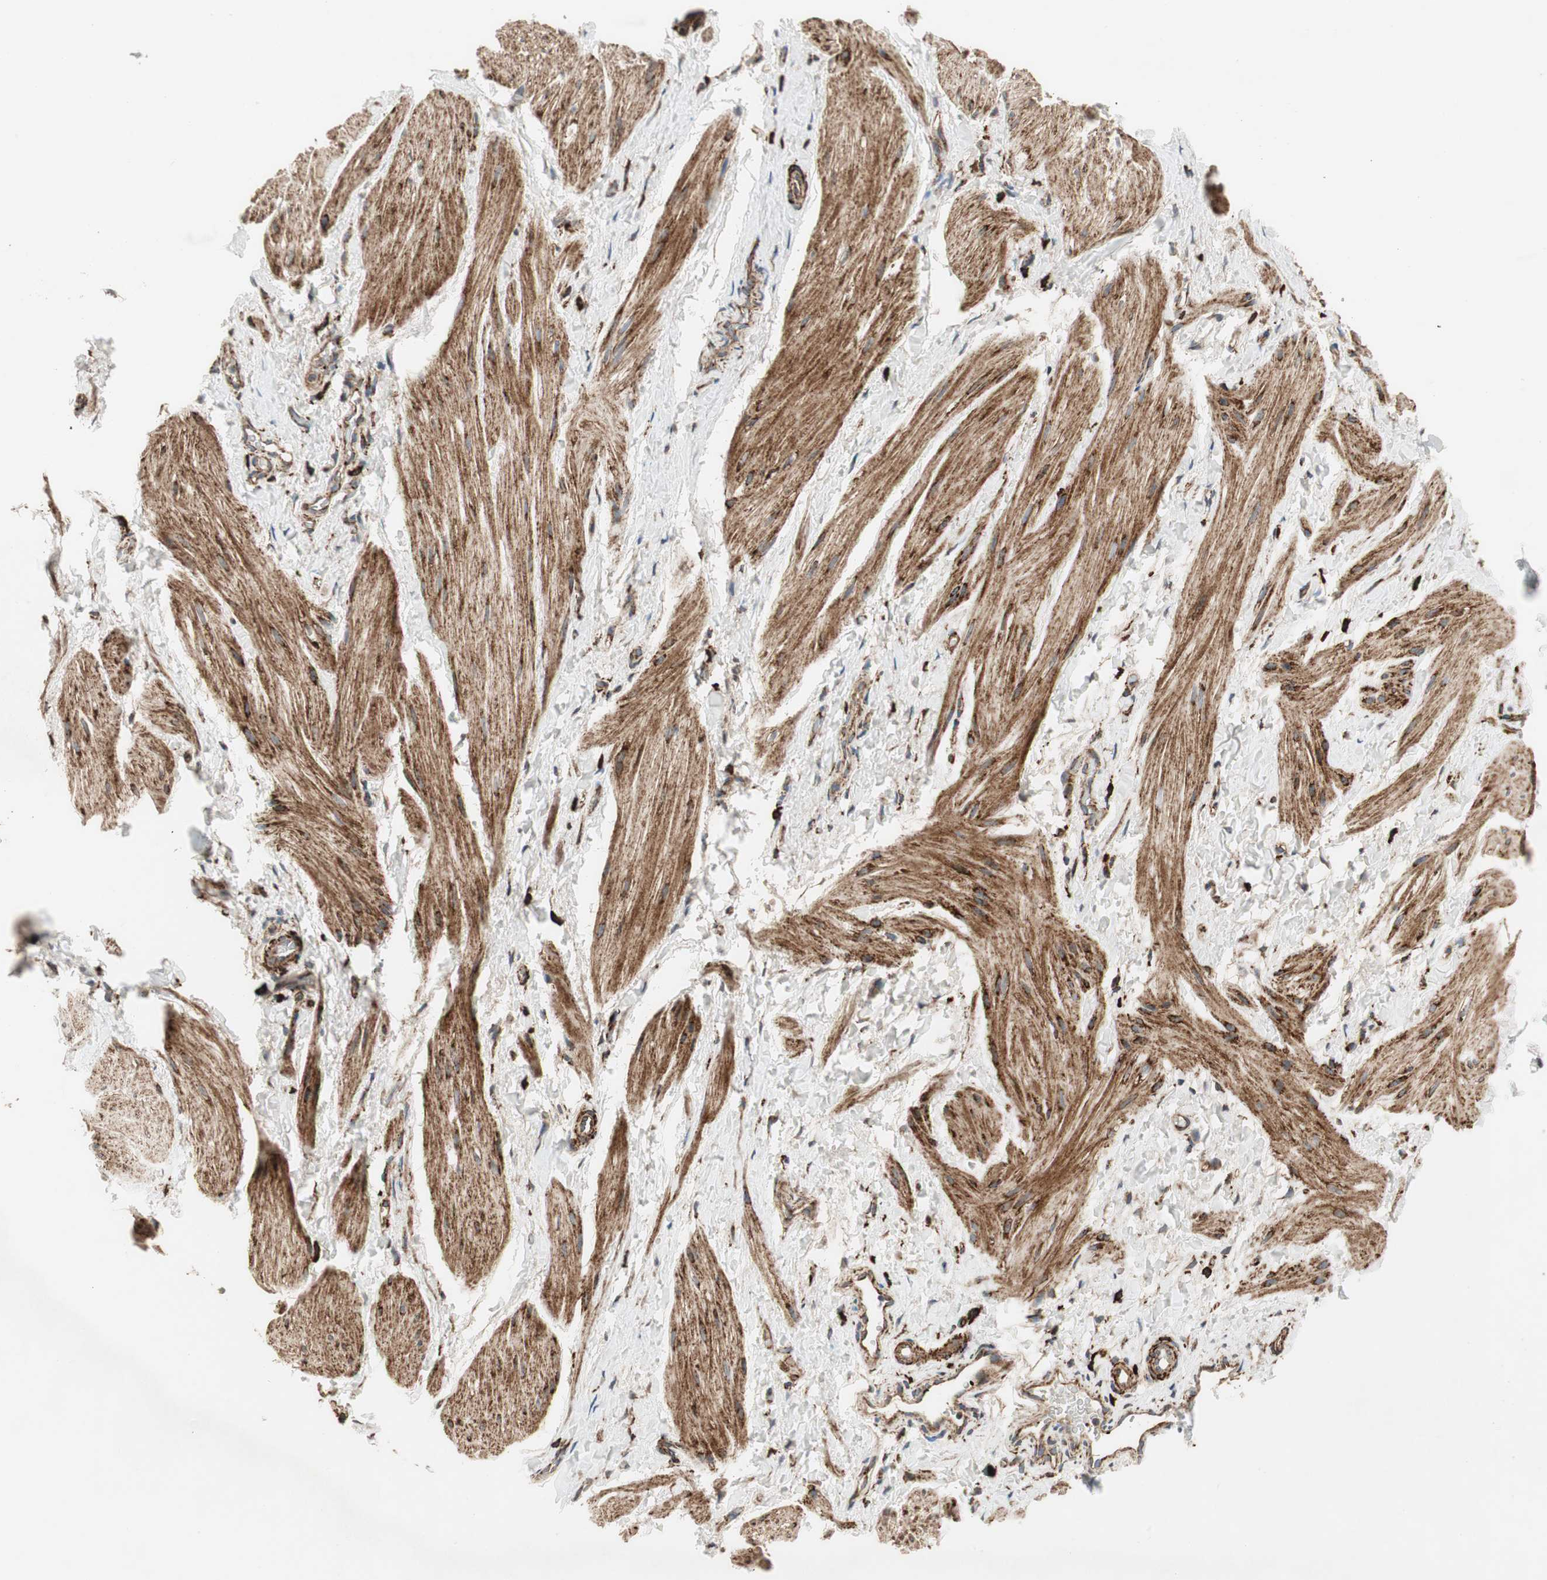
{"staining": {"intensity": "moderate", "quantity": ">75%", "location": "cytoplasmic/membranous"}, "tissue": "smooth muscle", "cell_type": "Smooth muscle cells", "image_type": "normal", "snomed": [{"axis": "morphology", "description": "Normal tissue, NOS"}, {"axis": "topography", "description": "Smooth muscle"}], "caption": "Immunohistochemistry histopathology image of normal smooth muscle: human smooth muscle stained using IHC exhibits medium levels of moderate protein expression localized specifically in the cytoplasmic/membranous of smooth muscle cells, appearing as a cytoplasmic/membranous brown color.", "gene": "AKAP1", "patient": {"sex": "male", "age": 16}}